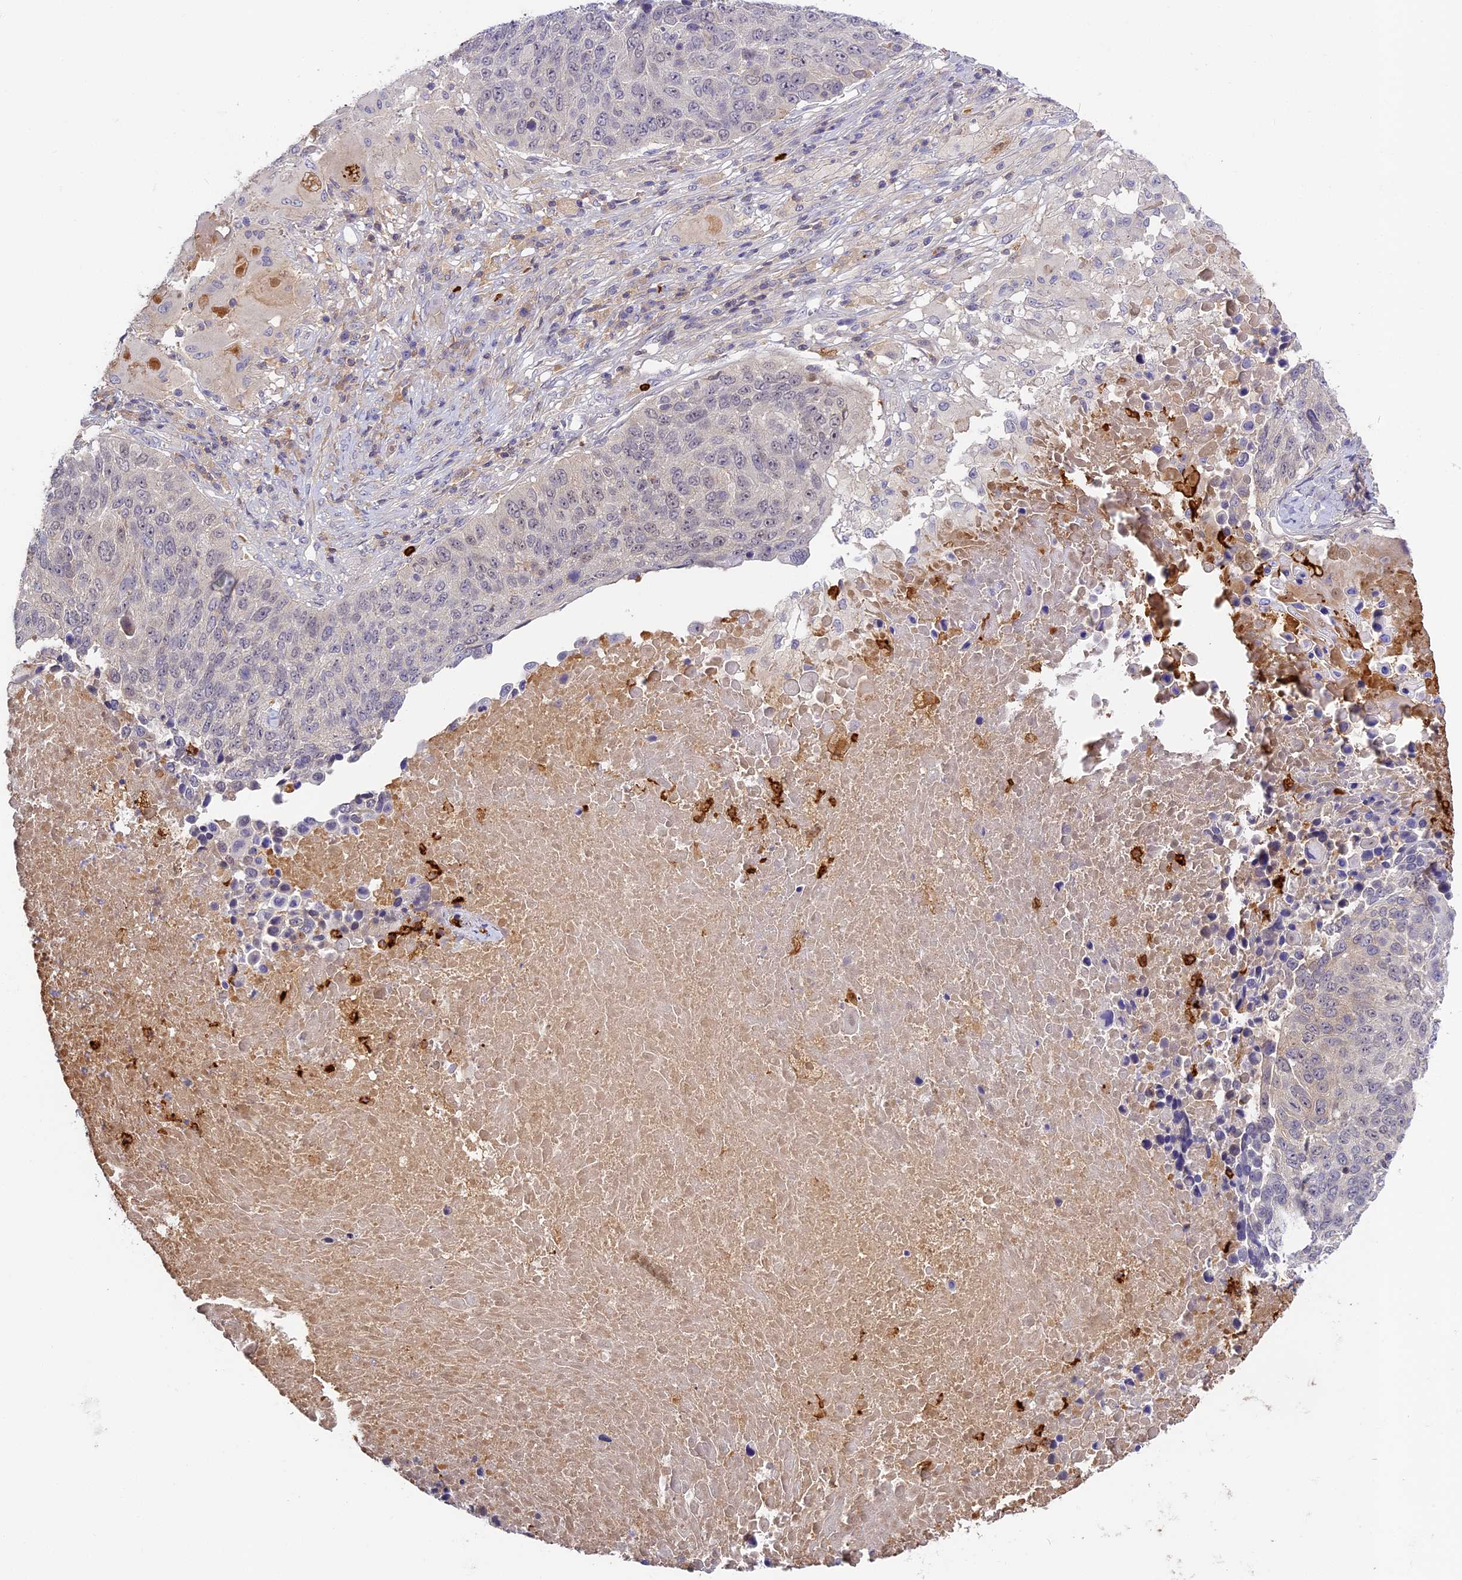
{"staining": {"intensity": "negative", "quantity": "none", "location": "none"}, "tissue": "lung cancer", "cell_type": "Tumor cells", "image_type": "cancer", "snomed": [{"axis": "morphology", "description": "Normal tissue, NOS"}, {"axis": "morphology", "description": "Squamous cell carcinoma, NOS"}, {"axis": "topography", "description": "Lymph node"}, {"axis": "topography", "description": "Lung"}], "caption": "DAB (3,3'-diaminobenzidine) immunohistochemical staining of lung cancer displays no significant positivity in tumor cells.", "gene": "ADGRD1", "patient": {"sex": "male", "age": 66}}